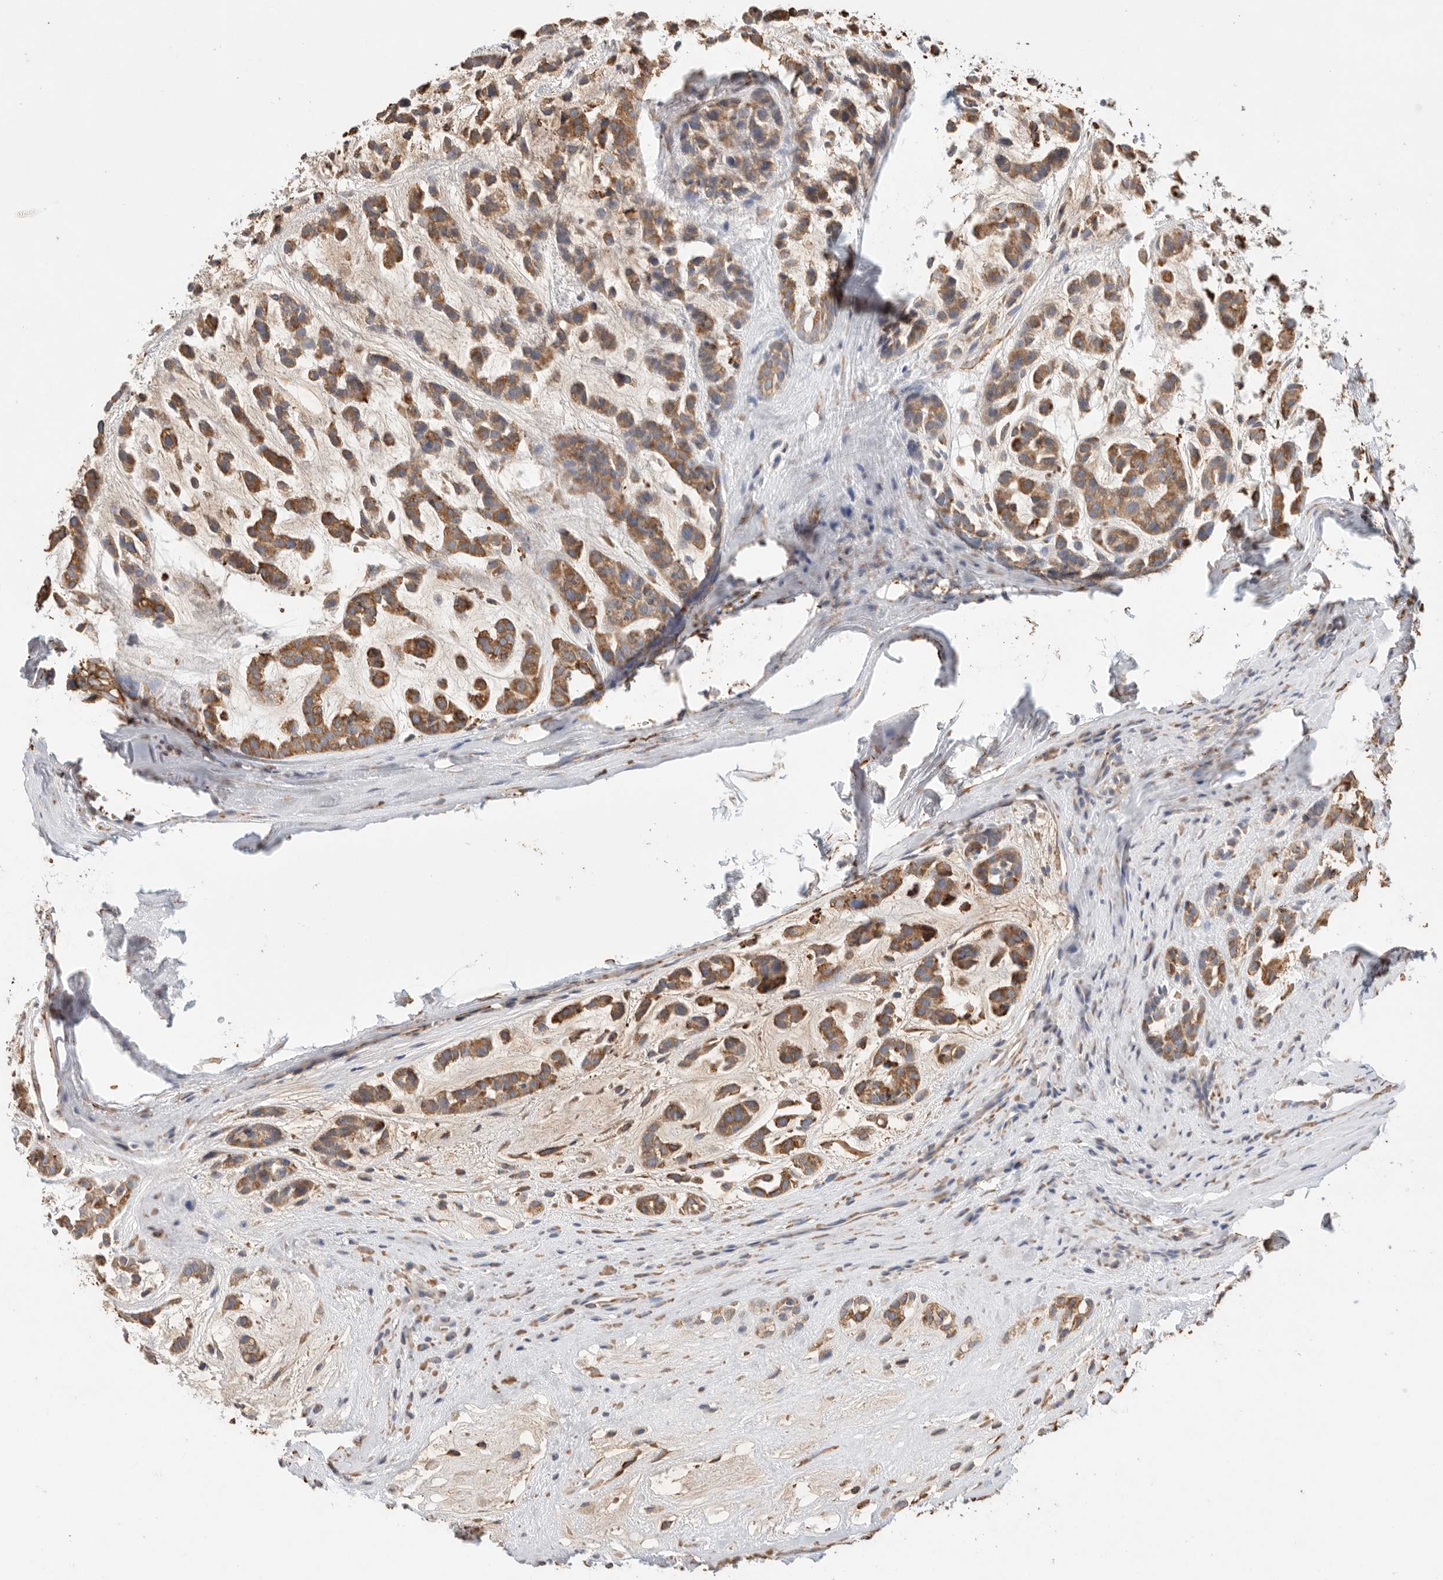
{"staining": {"intensity": "moderate", "quantity": ">75%", "location": "cytoplasmic/membranous"}, "tissue": "head and neck cancer", "cell_type": "Tumor cells", "image_type": "cancer", "snomed": [{"axis": "morphology", "description": "Adenocarcinoma, NOS"}, {"axis": "morphology", "description": "Adenoma, NOS"}, {"axis": "topography", "description": "Head-Neck"}], "caption": "Immunohistochemistry photomicrograph of neoplastic tissue: human head and neck cancer (adenoma) stained using immunohistochemistry (IHC) exhibits medium levels of moderate protein expression localized specifically in the cytoplasmic/membranous of tumor cells, appearing as a cytoplasmic/membranous brown color.", "gene": "BLOC1S5", "patient": {"sex": "female", "age": 55}}